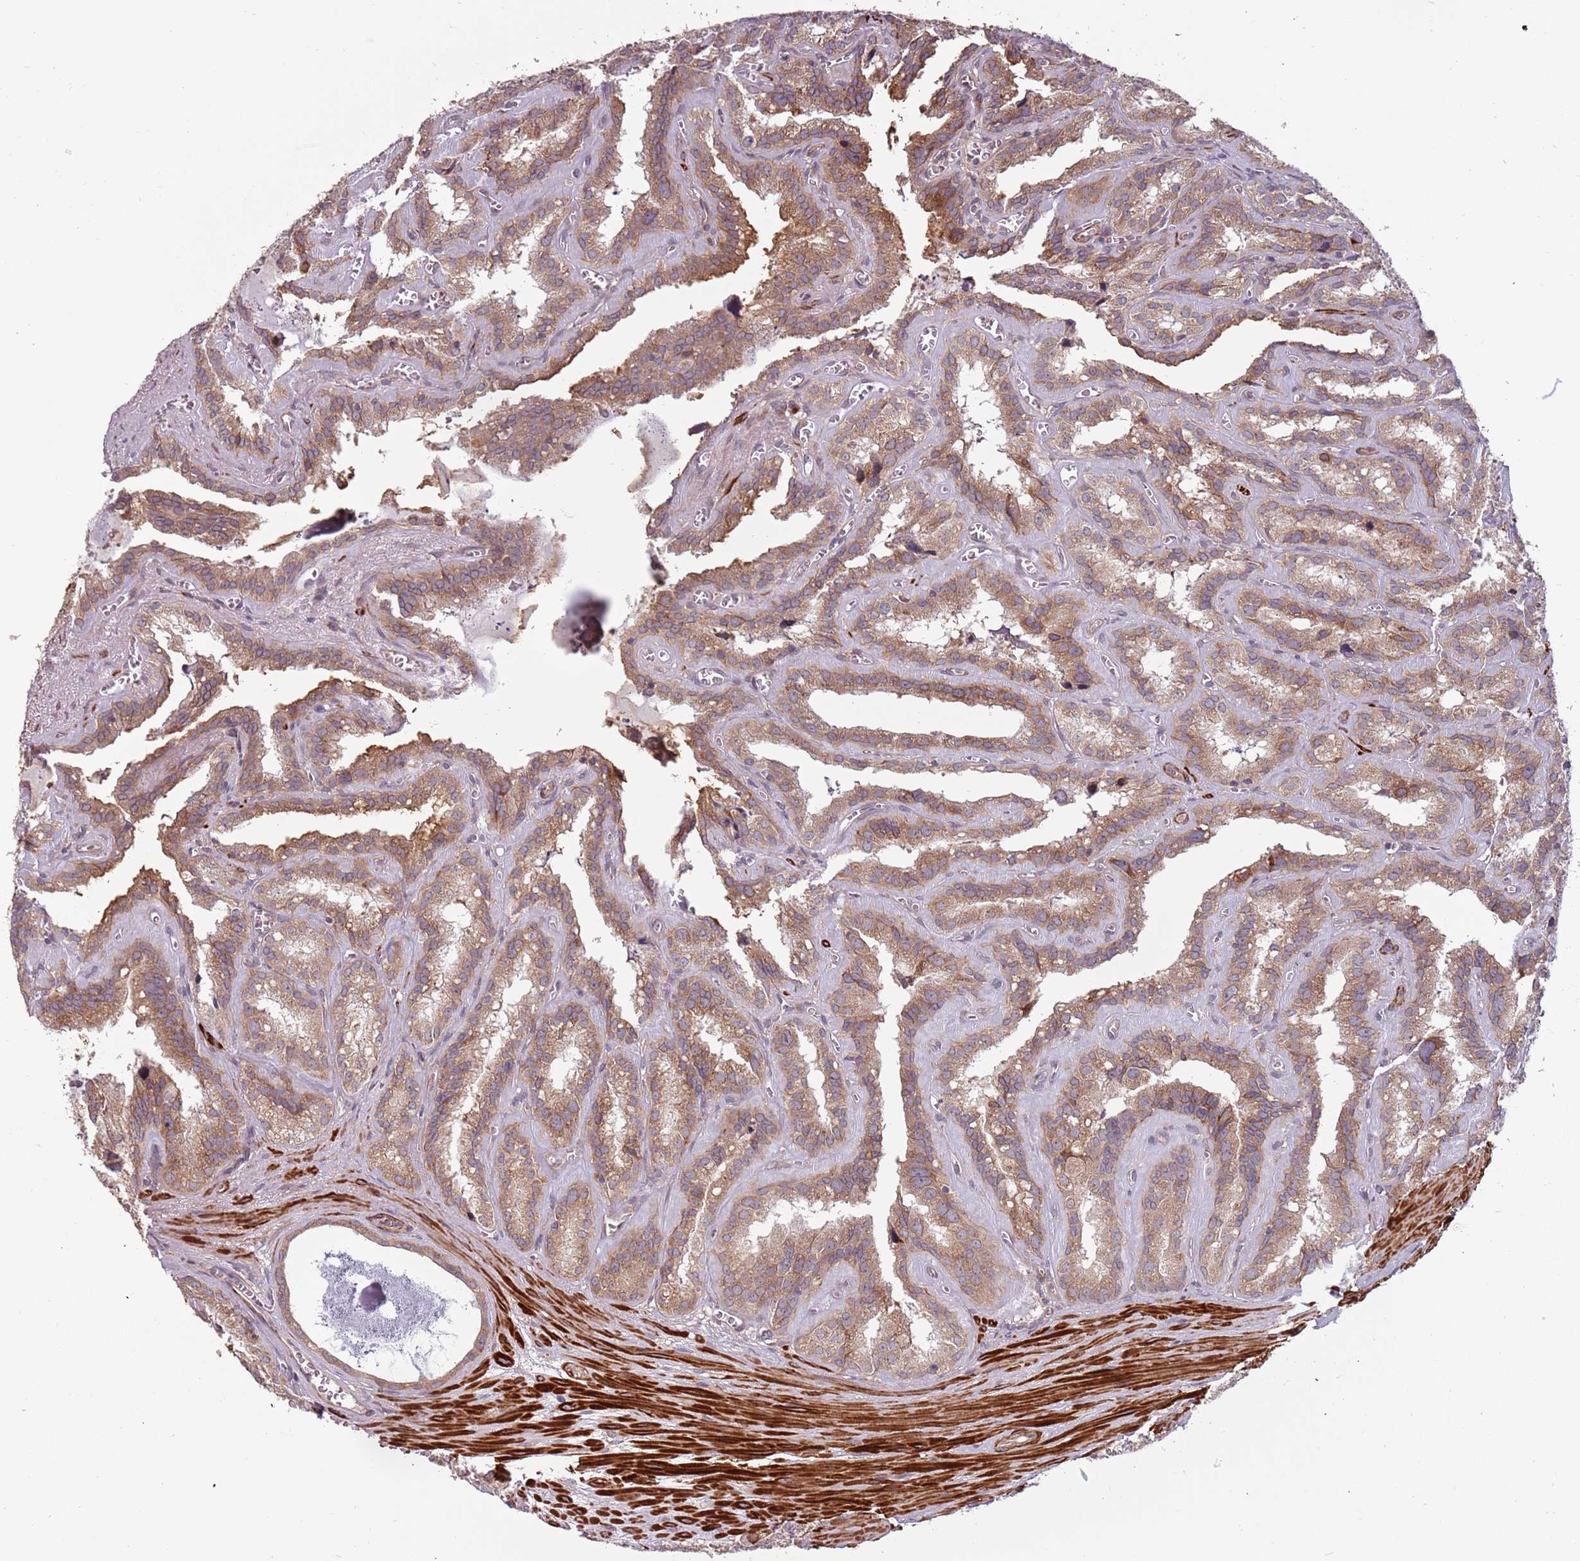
{"staining": {"intensity": "moderate", "quantity": ">75%", "location": "cytoplasmic/membranous"}, "tissue": "seminal vesicle", "cell_type": "Glandular cells", "image_type": "normal", "snomed": [{"axis": "morphology", "description": "Normal tissue, NOS"}, {"axis": "topography", "description": "Prostate"}, {"axis": "topography", "description": "Seminal veicle"}], "caption": "A medium amount of moderate cytoplasmic/membranous positivity is appreciated in about >75% of glandular cells in normal seminal vesicle.", "gene": "PLD6", "patient": {"sex": "male", "age": 59}}